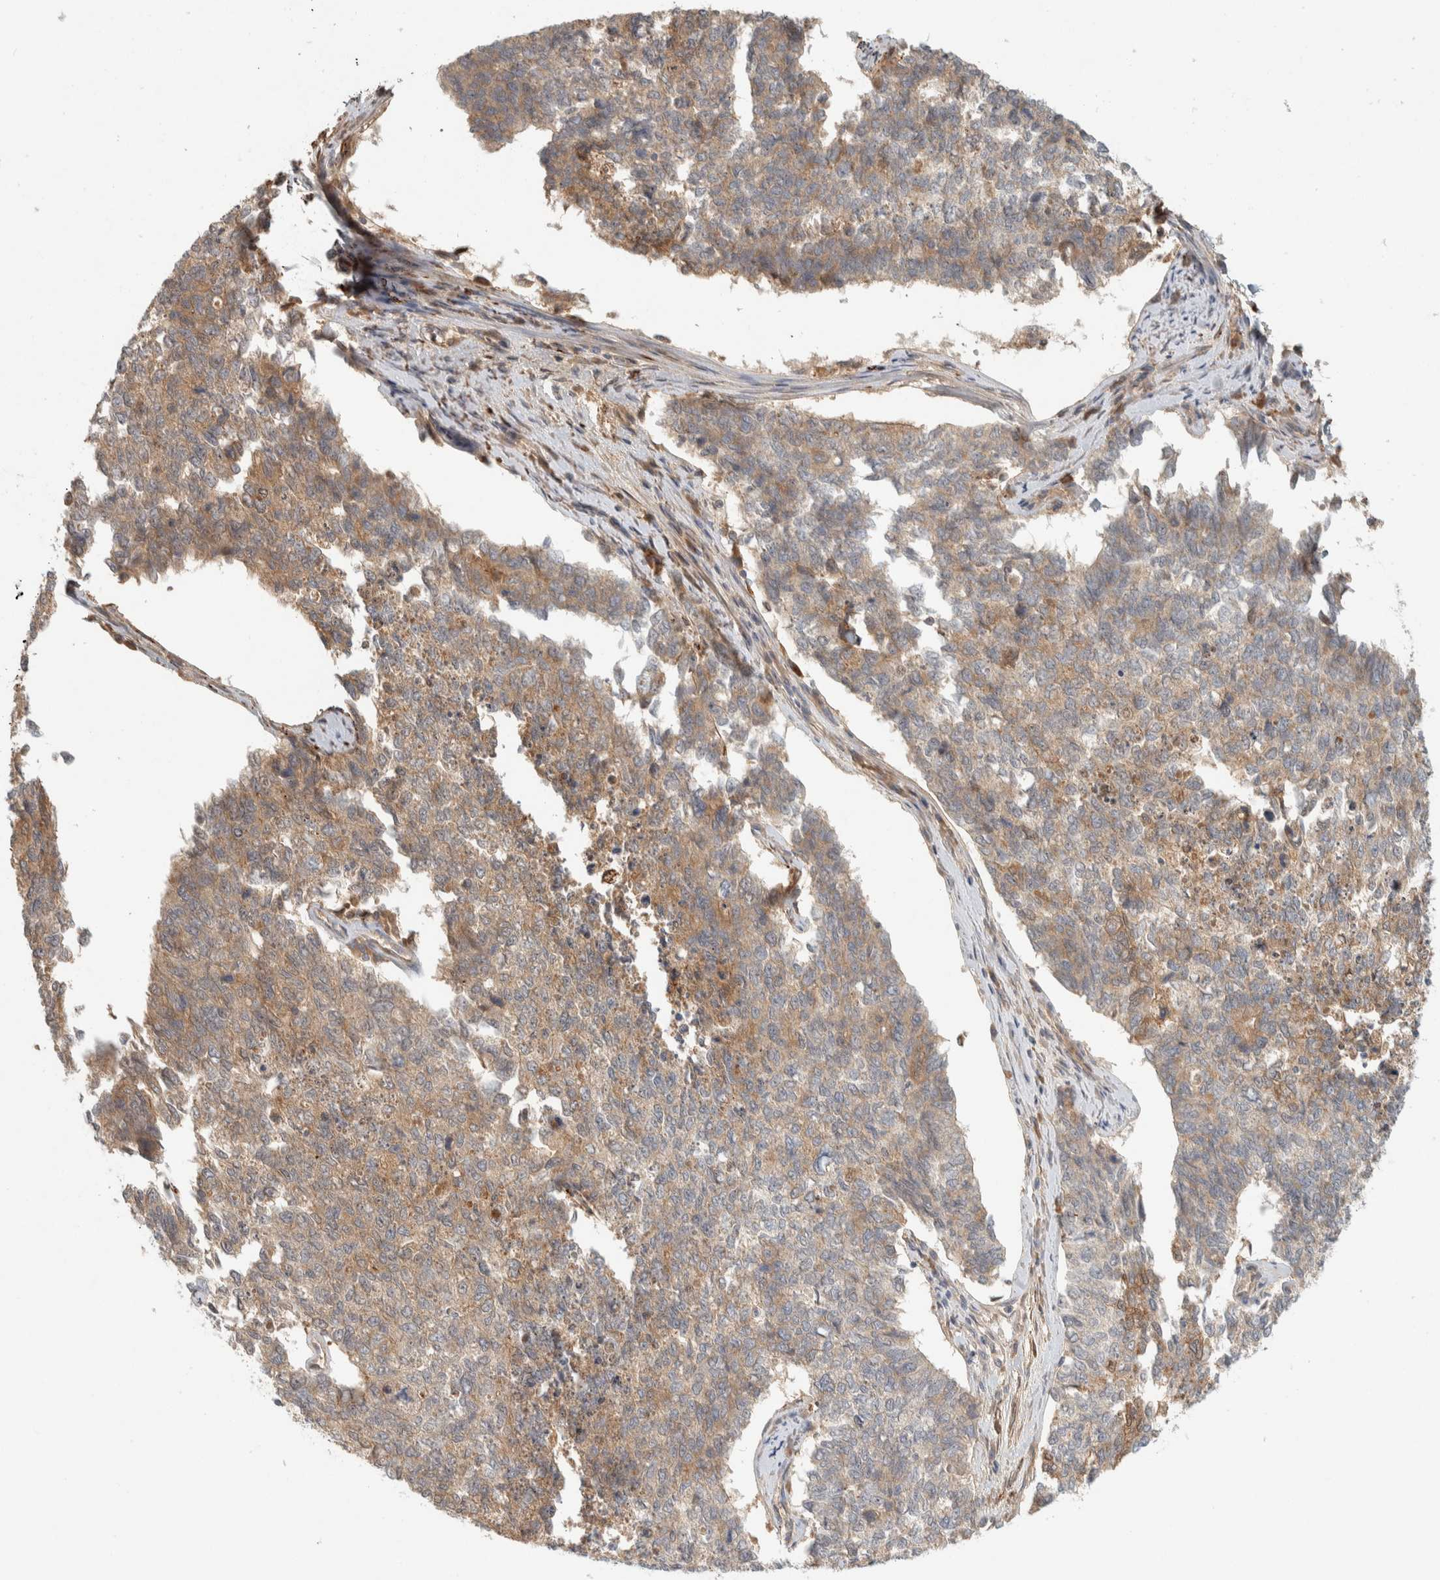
{"staining": {"intensity": "weak", "quantity": ">75%", "location": "cytoplasmic/membranous"}, "tissue": "cervical cancer", "cell_type": "Tumor cells", "image_type": "cancer", "snomed": [{"axis": "morphology", "description": "Squamous cell carcinoma, NOS"}, {"axis": "topography", "description": "Cervix"}], "caption": "A high-resolution micrograph shows IHC staining of squamous cell carcinoma (cervical), which displays weak cytoplasmic/membranous positivity in approximately >75% of tumor cells. The protein of interest is shown in brown color, while the nuclei are stained blue.", "gene": "FAM167A", "patient": {"sex": "female", "age": 63}}